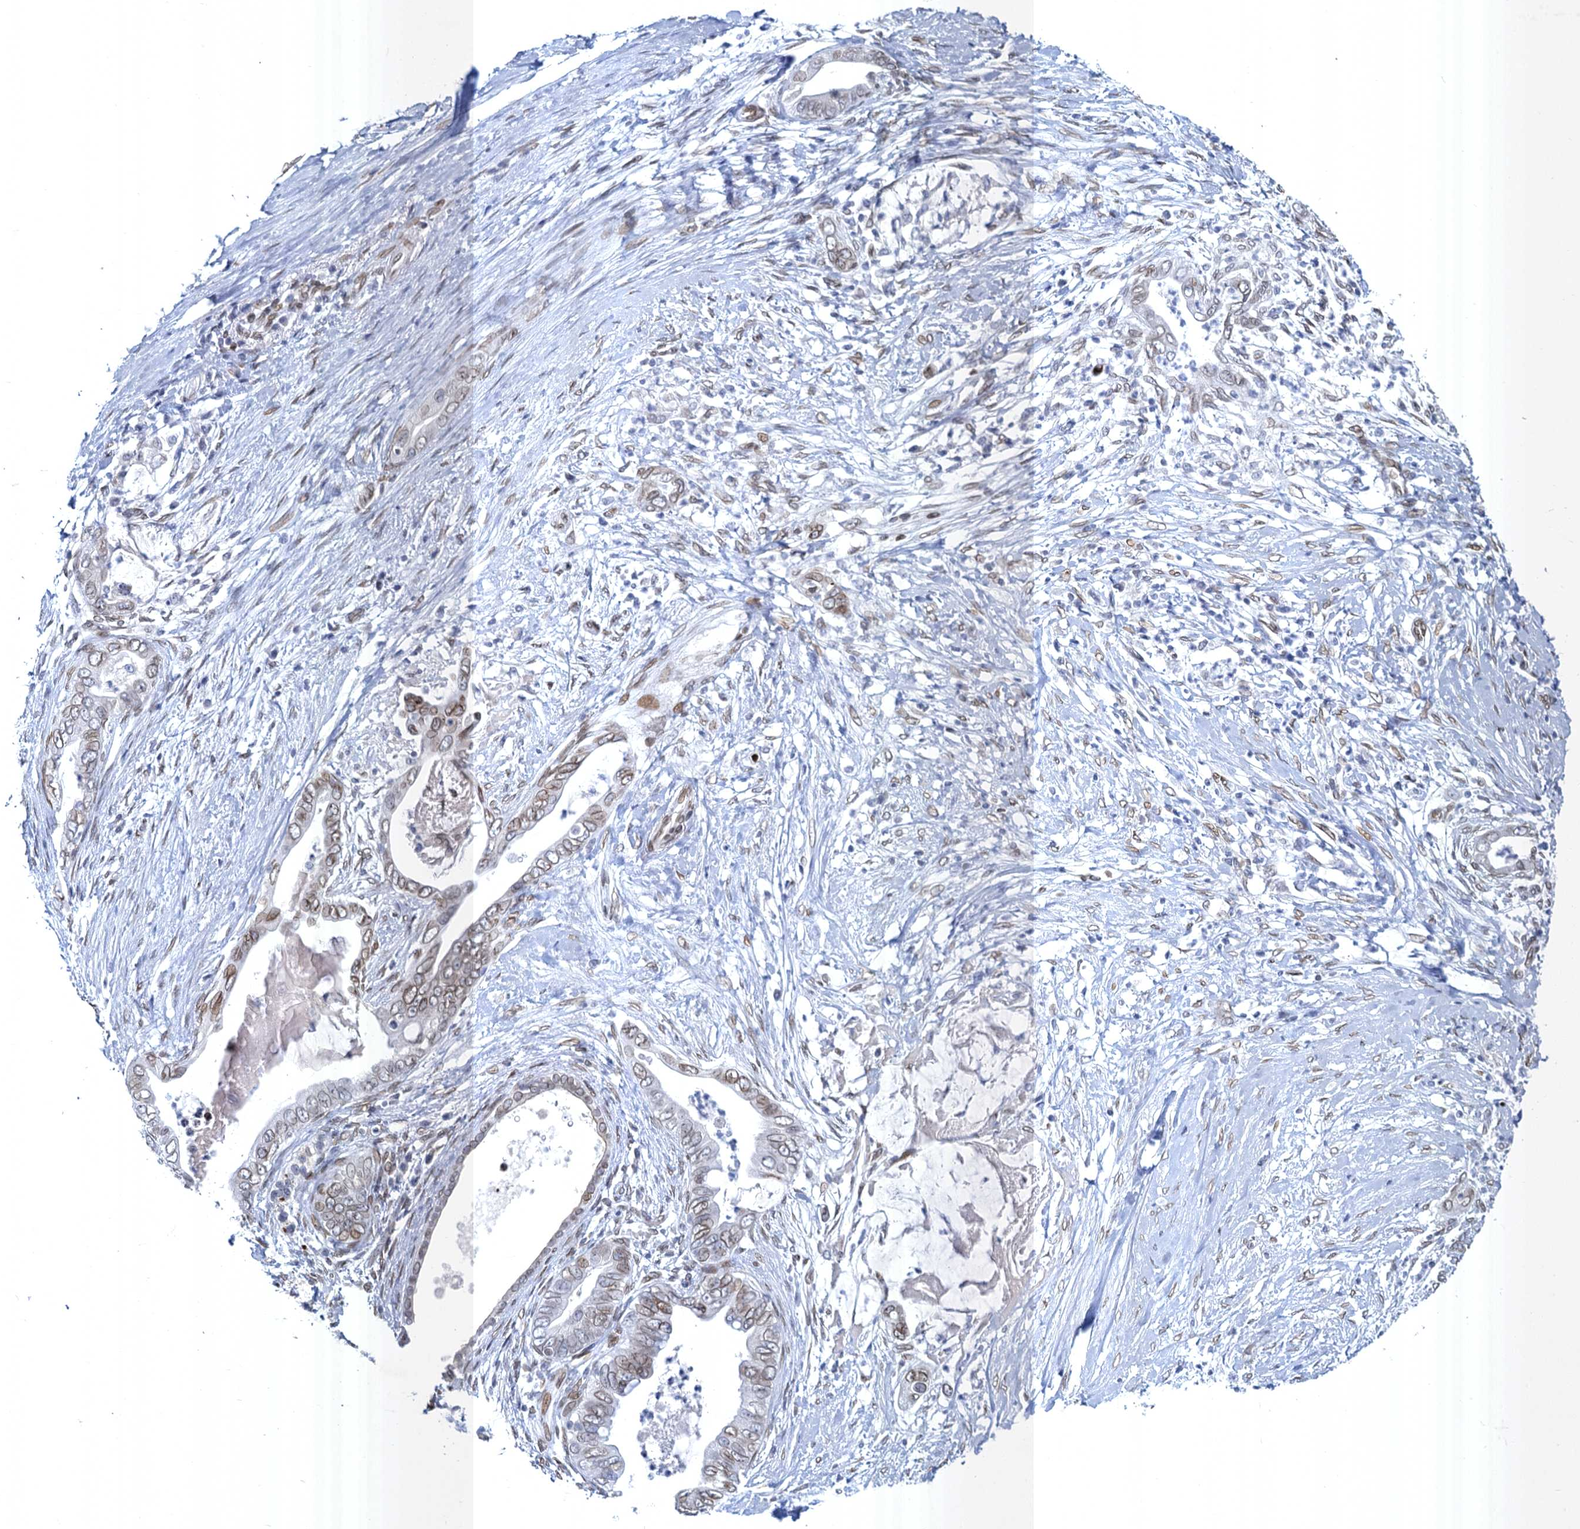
{"staining": {"intensity": "weak", "quantity": ">75%", "location": "cytoplasmic/membranous,nuclear"}, "tissue": "pancreatic cancer", "cell_type": "Tumor cells", "image_type": "cancer", "snomed": [{"axis": "morphology", "description": "Adenocarcinoma, NOS"}, {"axis": "topography", "description": "Pancreas"}], "caption": "Brown immunohistochemical staining in human pancreatic adenocarcinoma shows weak cytoplasmic/membranous and nuclear expression in approximately >75% of tumor cells.", "gene": "PRSS35", "patient": {"sex": "male", "age": 75}}